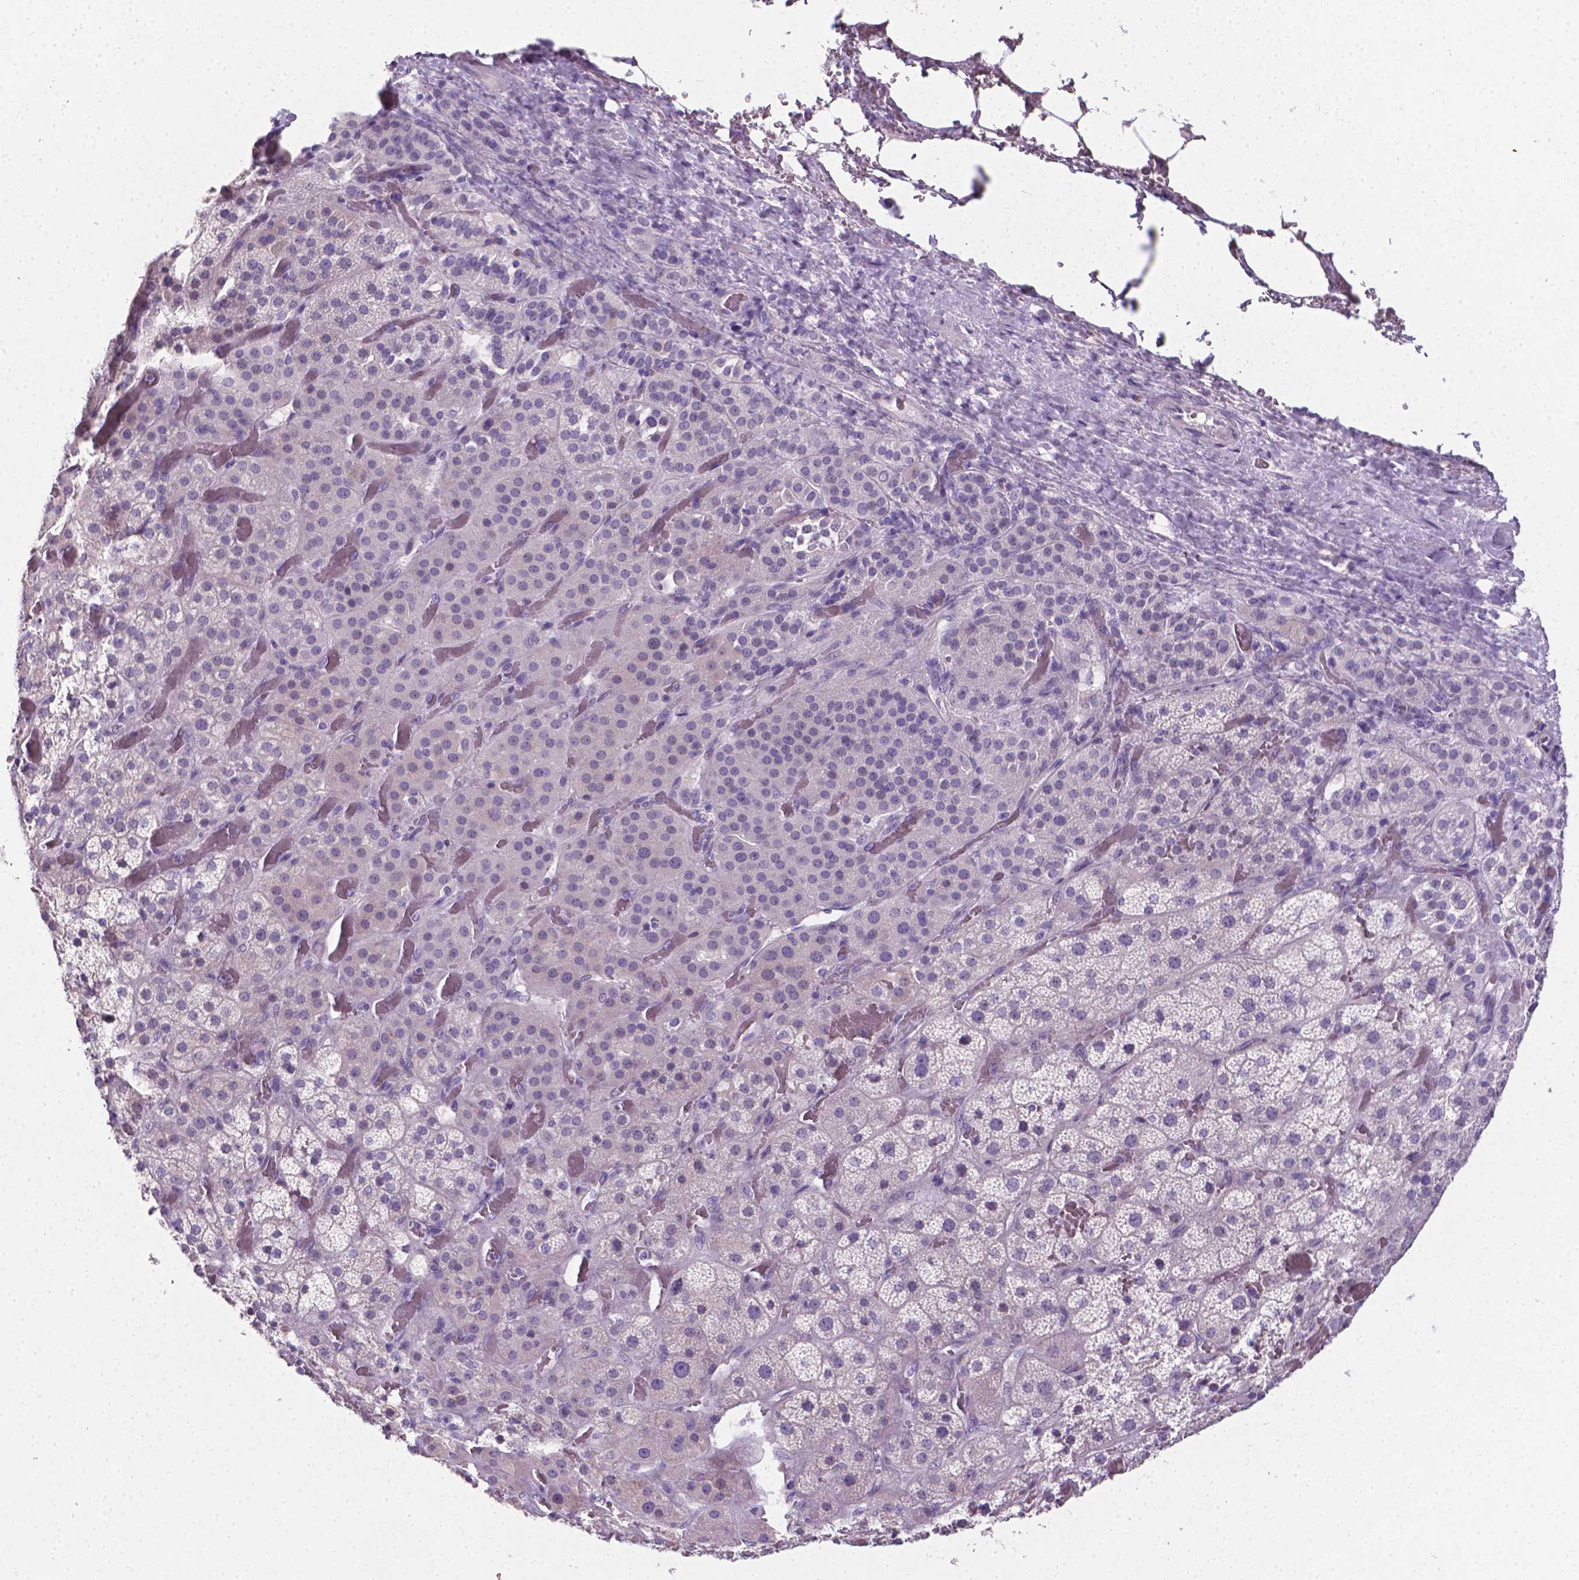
{"staining": {"intensity": "negative", "quantity": "none", "location": "none"}, "tissue": "adrenal gland", "cell_type": "Glandular cells", "image_type": "normal", "snomed": [{"axis": "morphology", "description": "Normal tissue, NOS"}, {"axis": "topography", "description": "Adrenal gland"}], "caption": "Glandular cells show no significant staining in unremarkable adrenal gland. Brightfield microscopy of IHC stained with DAB (3,3'-diaminobenzidine) (brown) and hematoxylin (blue), captured at high magnification.", "gene": "XPNPEP2", "patient": {"sex": "male", "age": 57}}